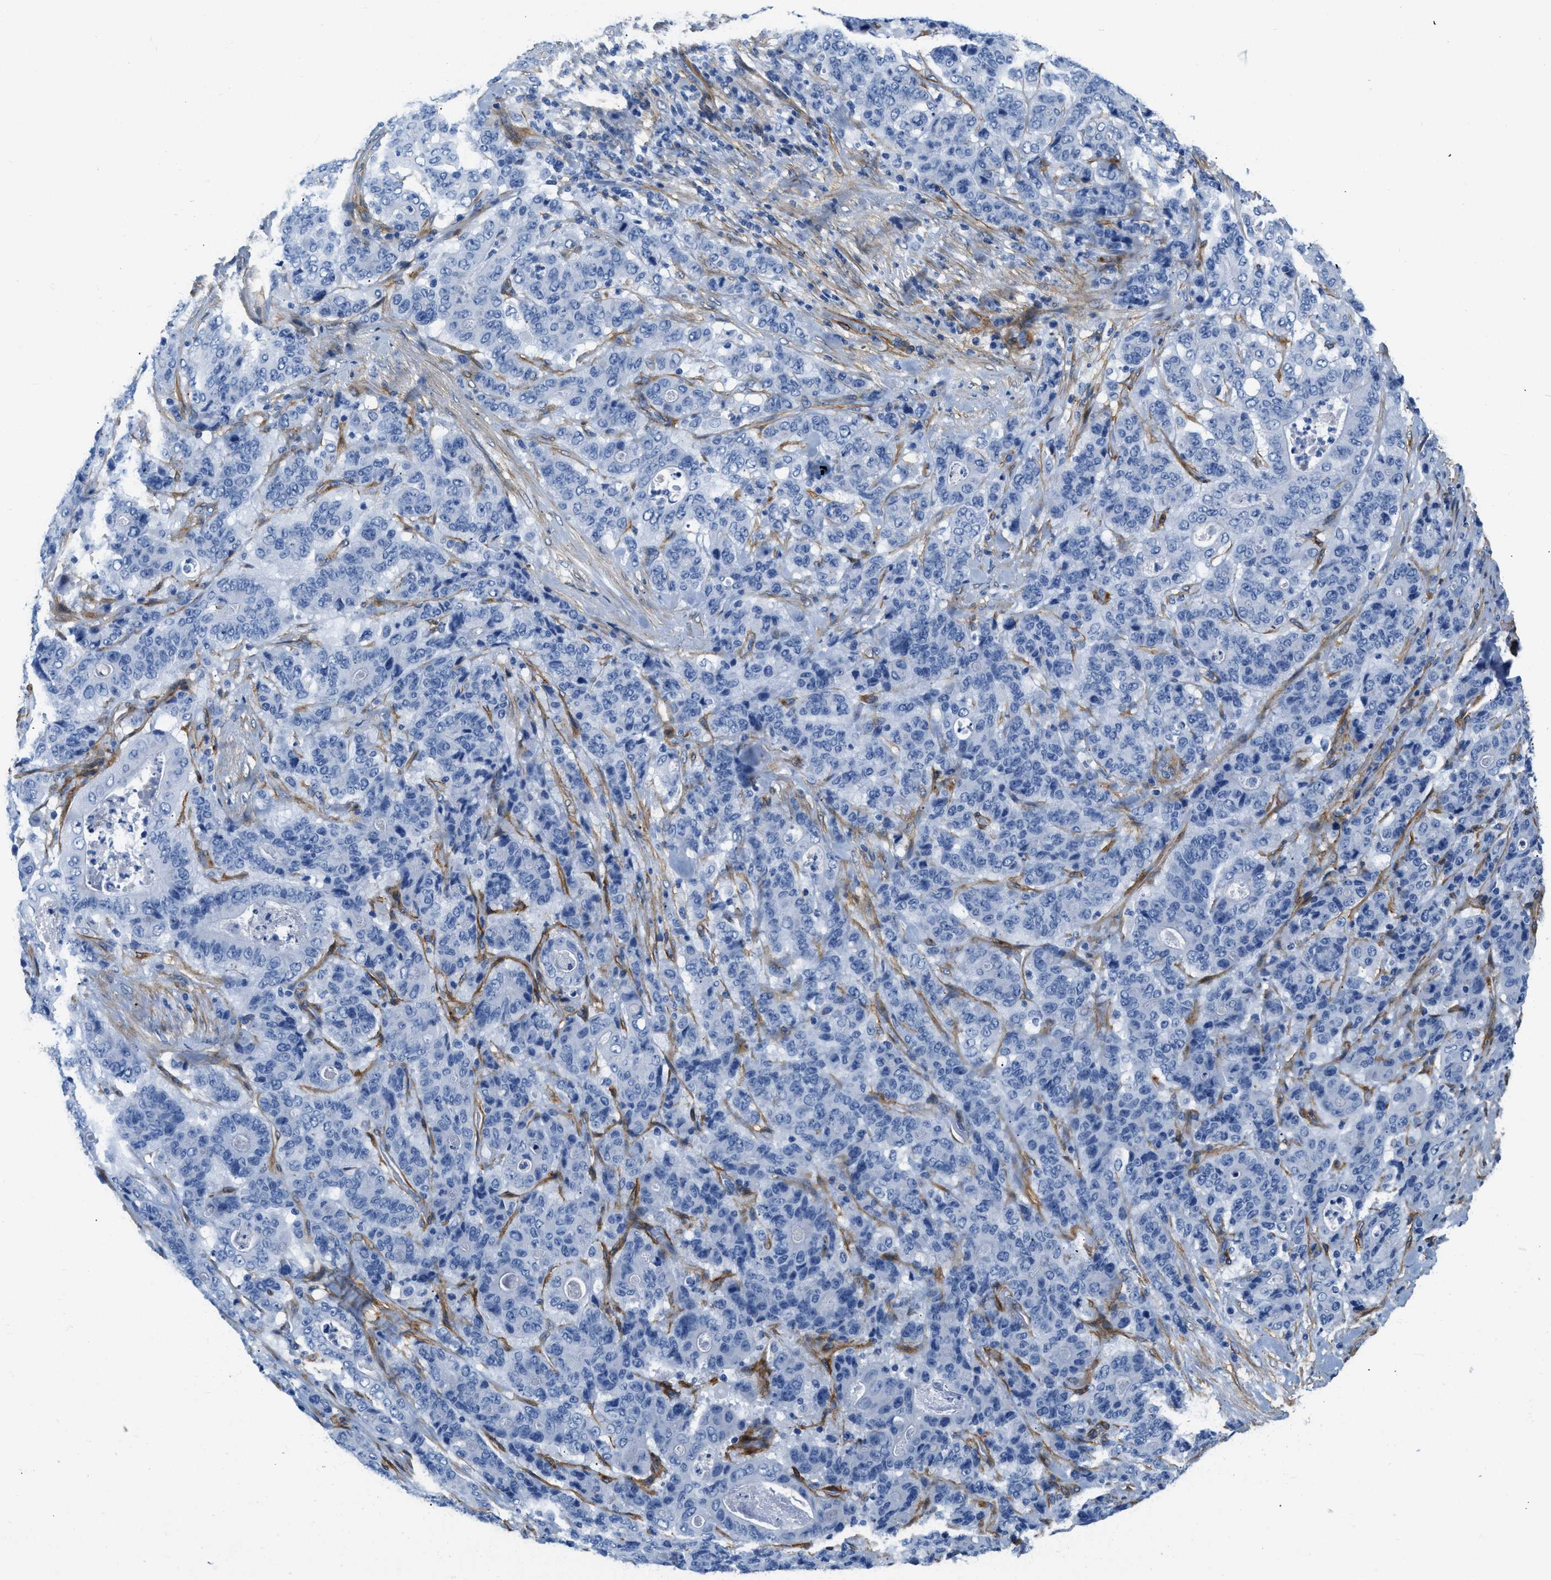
{"staining": {"intensity": "negative", "quantity": "none", "location": "none"}, "tissue": "stomach cancer", "cell_type": "Tumor cells", "image_type": "cancer", "snomed": [{"axis": "morphology", "description": "Adenocarcinoma, NOS"}, {"axis": "topography", "description": "Stomach"}], "caption": "There is no significant positivity in tumor cells of stomach adenocarcinoma.", "gene": "PDGFRB", "patient": {"sex": "female", "age": 73}}